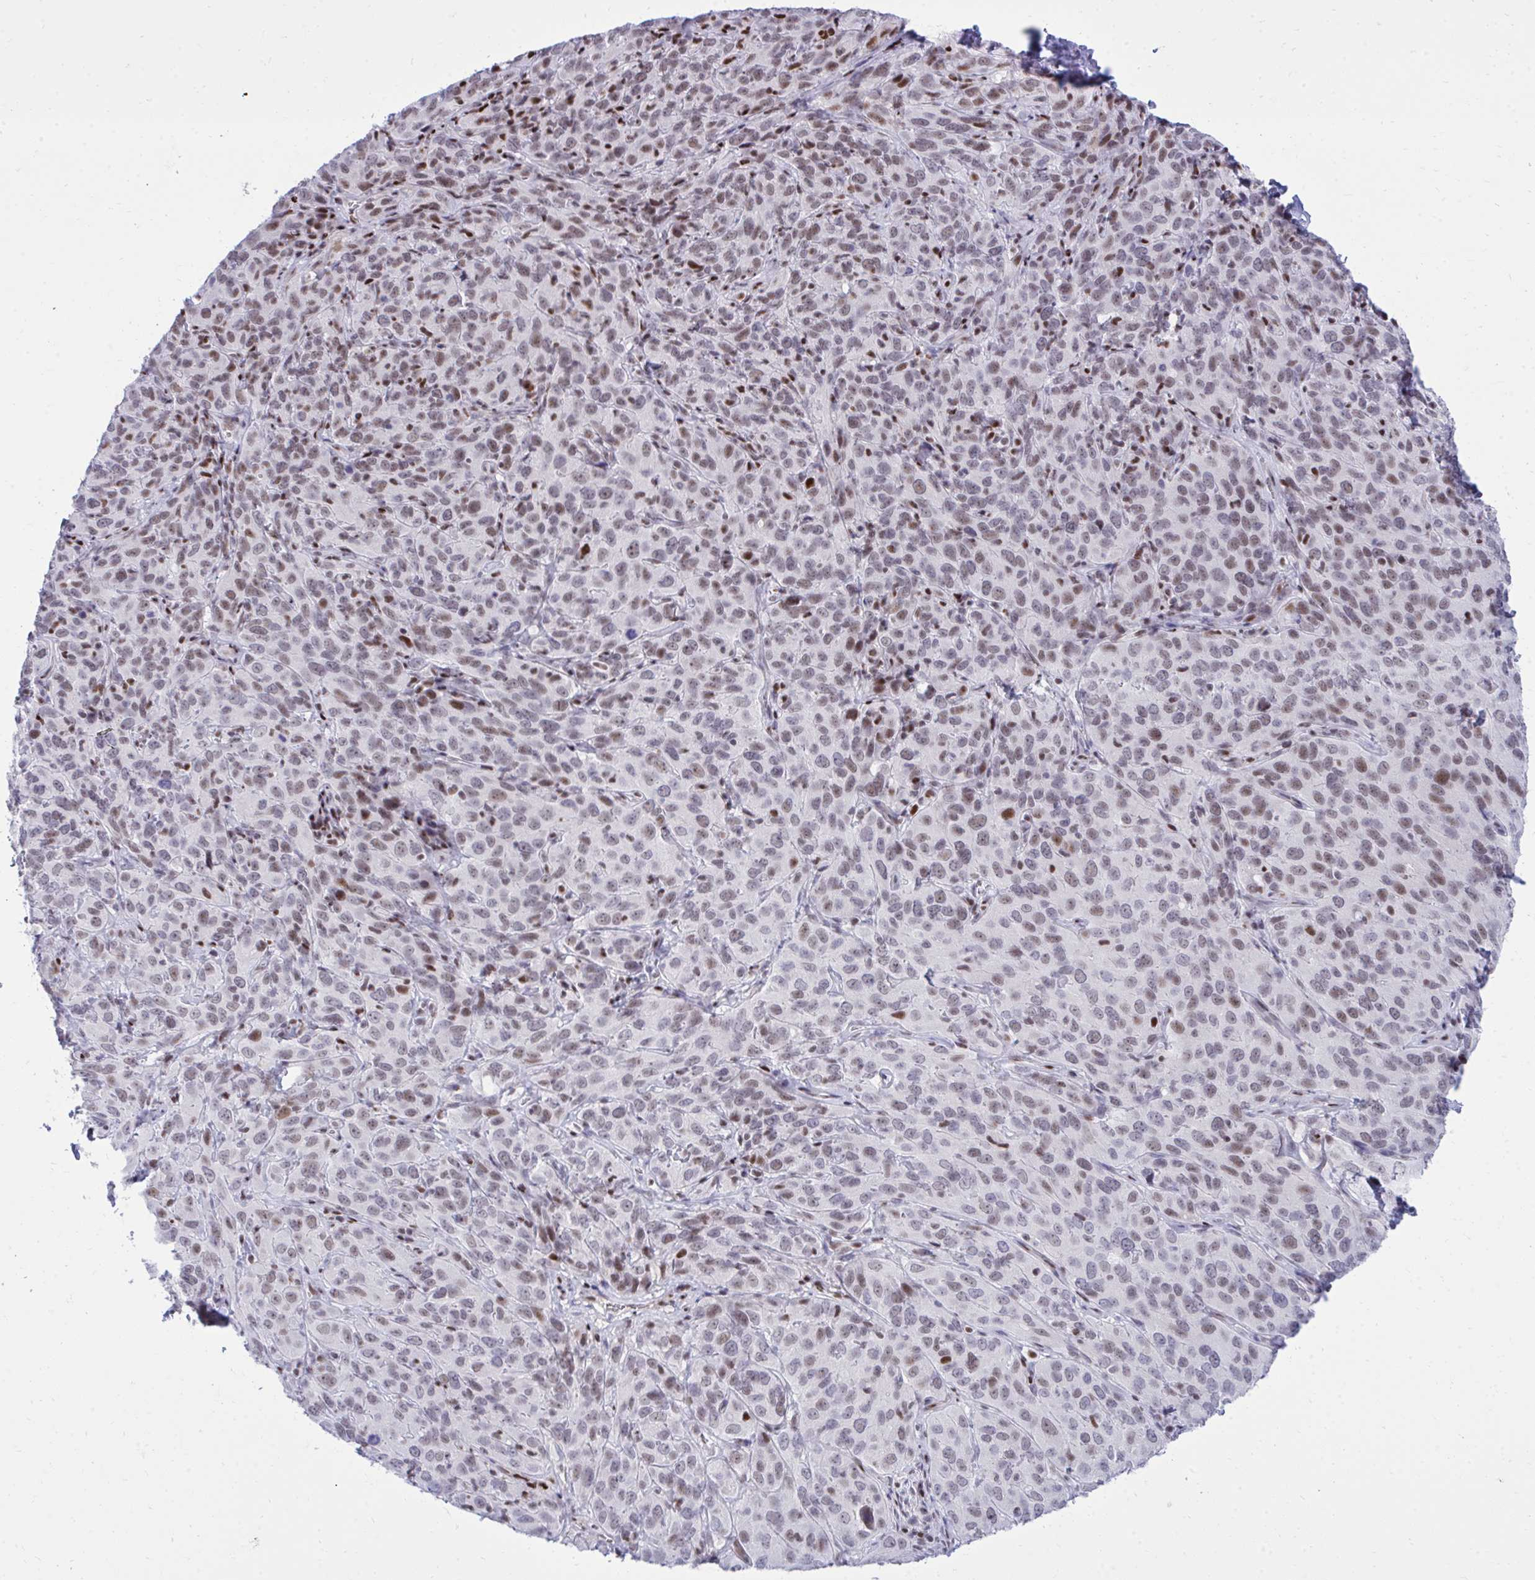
{"staining": {"intensity": "moderate", "quantity": "25%-75%", "location": "nuclear"}, "tissue": "cervical cancer", "cell_type": "Tumor cells", "image_type": "cancer", "snomed": [{"axis": "morphology", "description": "Squamous cell carcinoma, NOS"}, {"axis": "topography", "description": "Cervix"}], "caption": "Immunohistochemical staining of human cervical cancer displays medium levels of moderate nuclear protein staining in about 25%-75% of tumor cells.", "gene": "C14orf39", "patient": {"sex": "female", "age": 51}}